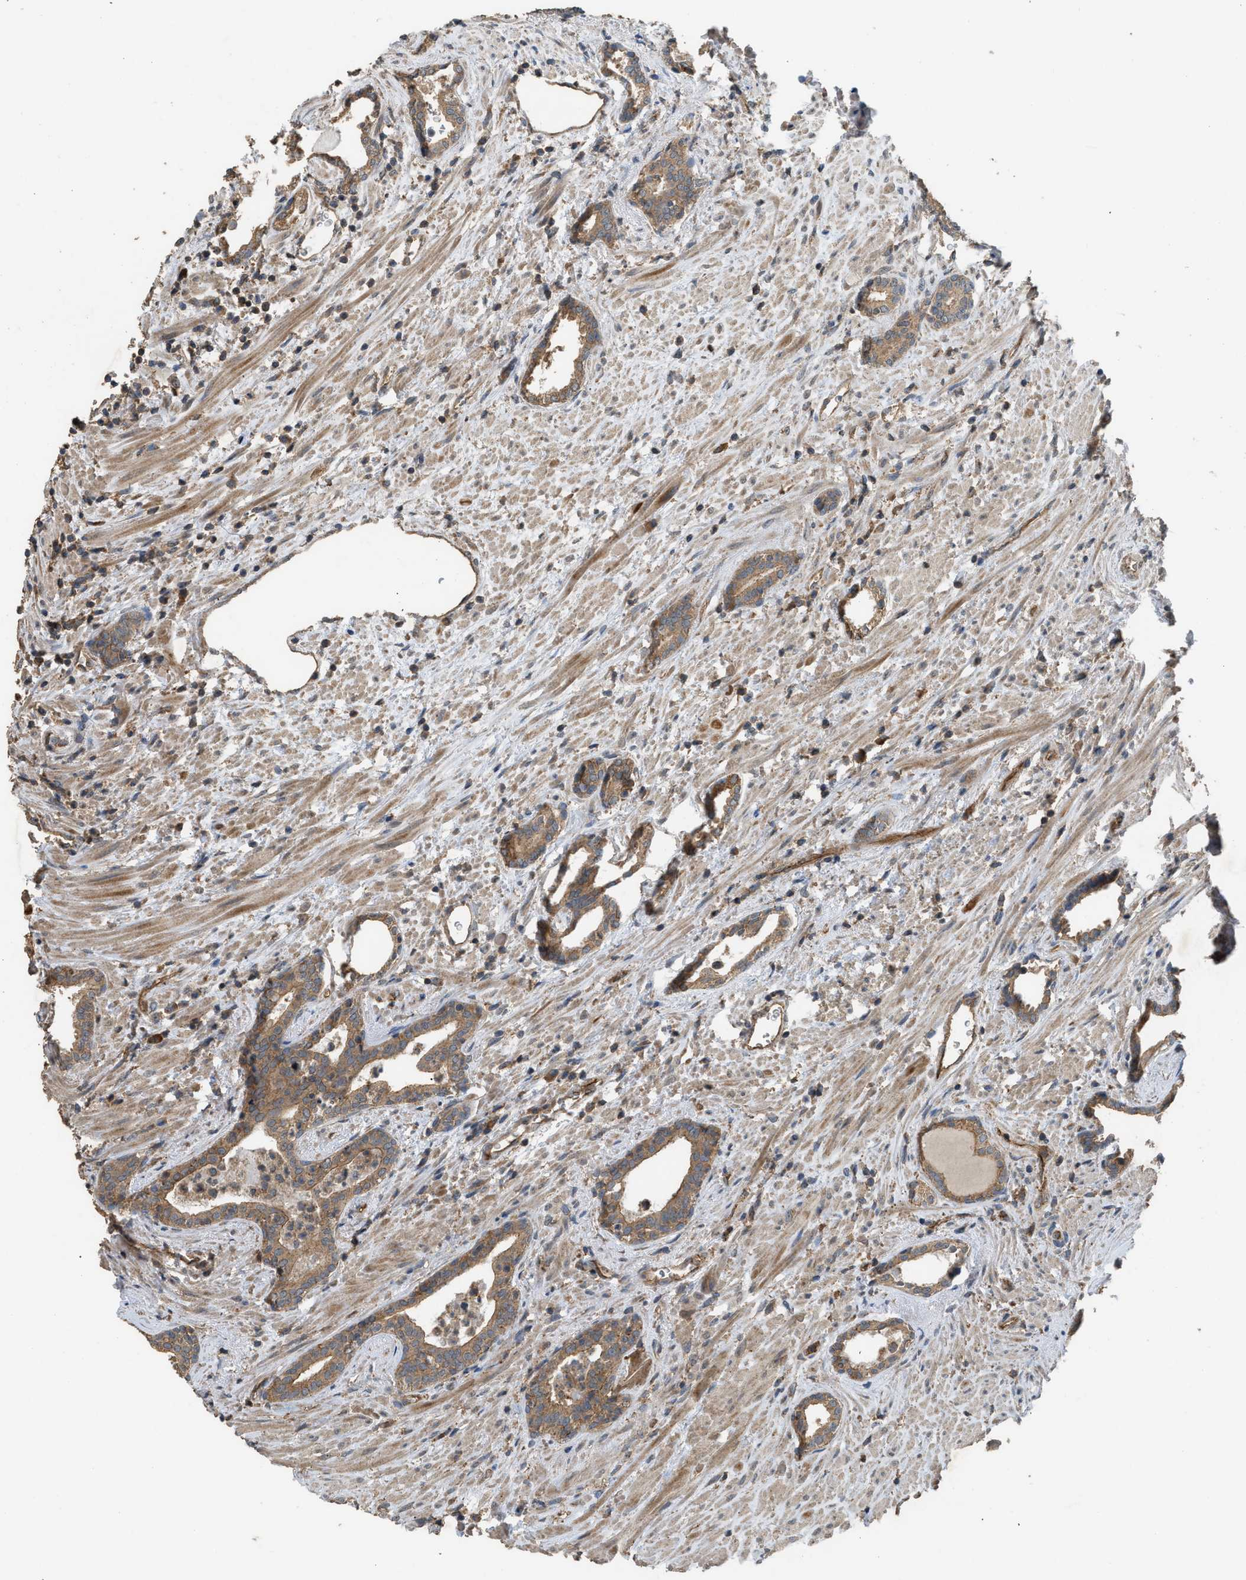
{"staining": {"intensity": "moderate", "quantity": ">75%", "location": "cytoplasmic/membranous"}, "tissue": "prostate cancer", "cell_type": "Tumor cells", "image_type": "cancer", "snomed": [{"axis": "morphology", "description": "Adenocarcinoma, High grade"}, {"axis": "topography", "description": "Prostate"}], "caption": "A histopathology image showing moderate cytoplasmic/membranous staining in about >75% of tumor cells in prostate adenocarcinoma (high-grade), as visualized by brown immunohistochemical staining.", "gene": "HIP1R", "patient": {"sex": "male", "age": 71}}